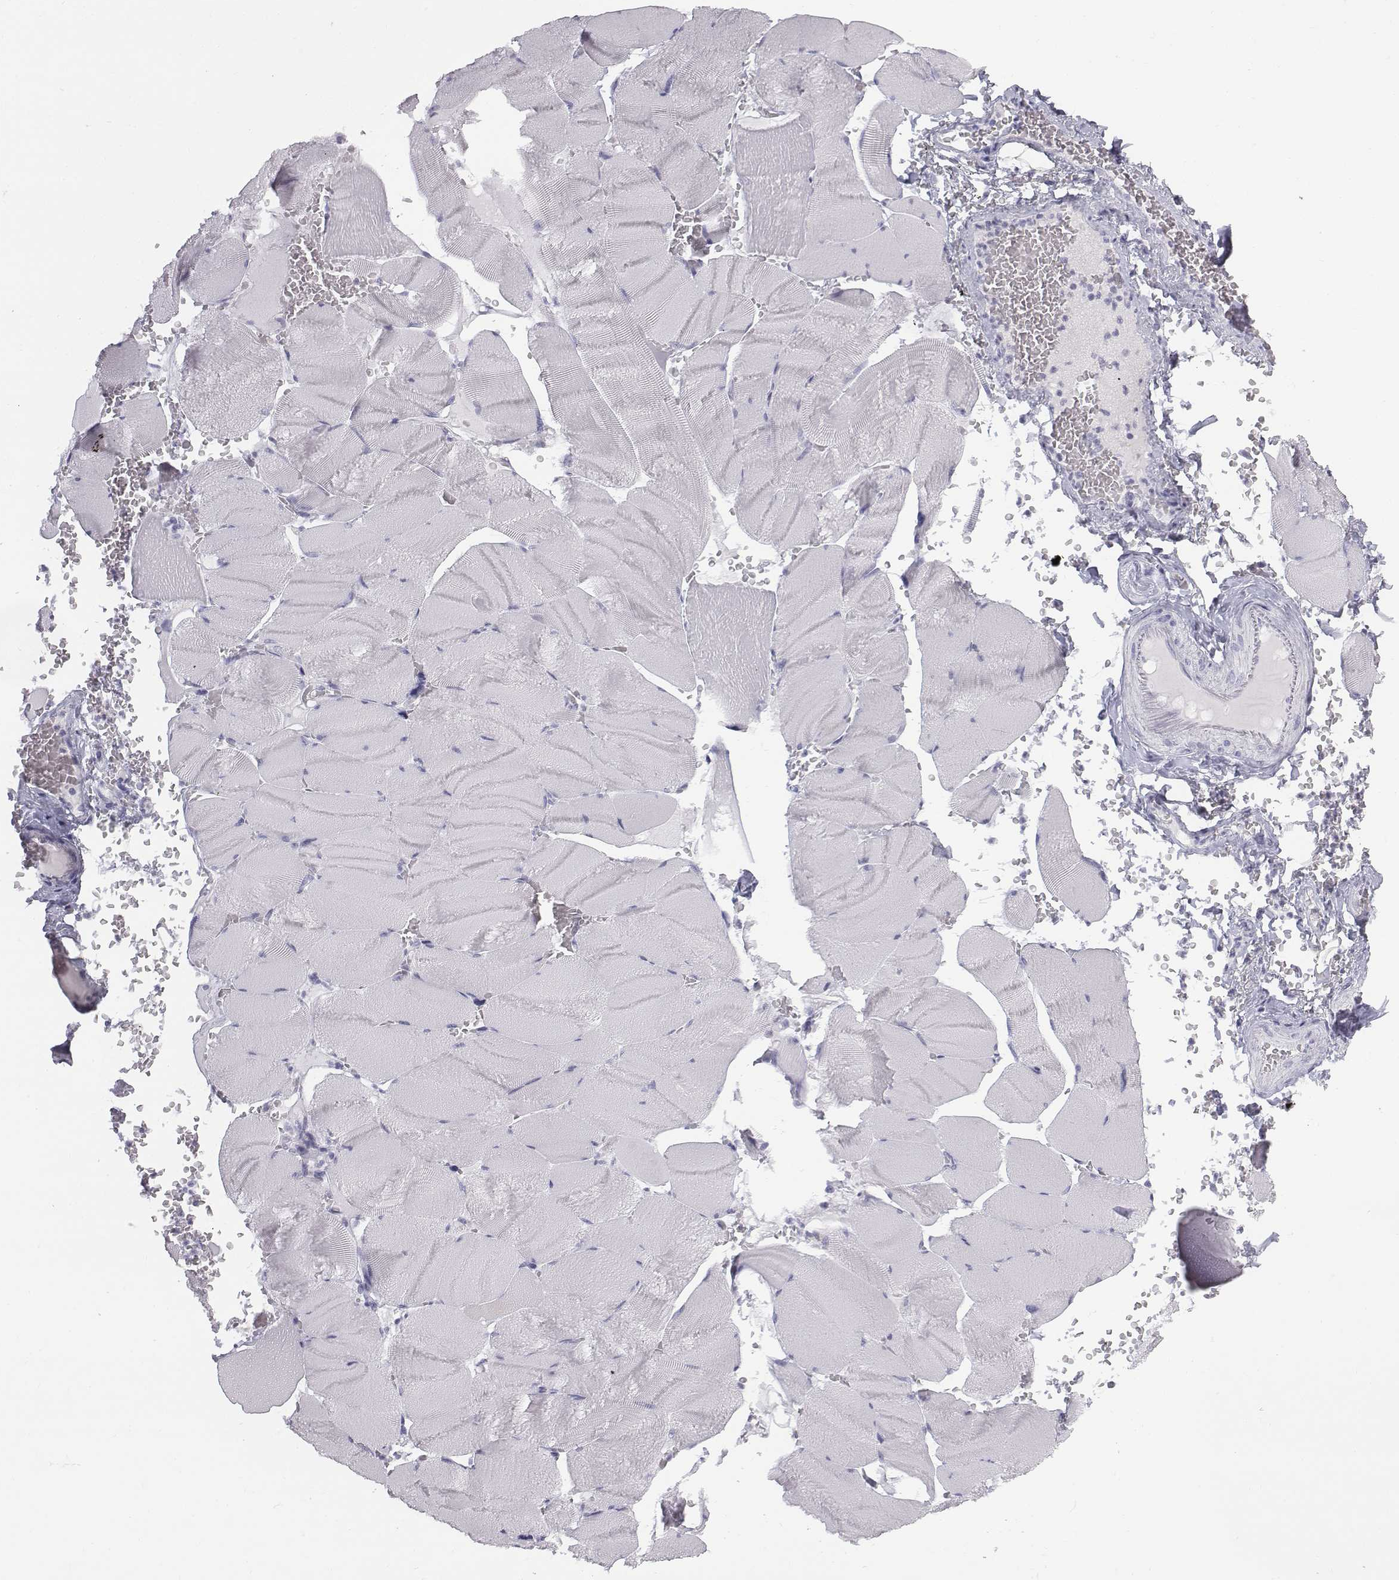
{"staining": {"intensity": "negative", "quantity": "none", "location": "none"}, "tissue": "skeletal muscle", "cell_type": "Myocytes", "image_type": "normal", "snomed": [{"axis": "morphology", "description": "Normal tissue, NOS"}, {"axis": "topography", "description": "Skeletal muscle"}], "caption": "Myocytes are negative for protein expression in normal human skeletal muscle. (Stains: DAB (3,3'-diaminobenzidine) immunohistochemistry (IHC) with hematoxylin counter stain, Microscopy: brightfield microscopy at high magnification).", "gene": "C6orf58", "patient": {"sex": "male", "age": 56}}